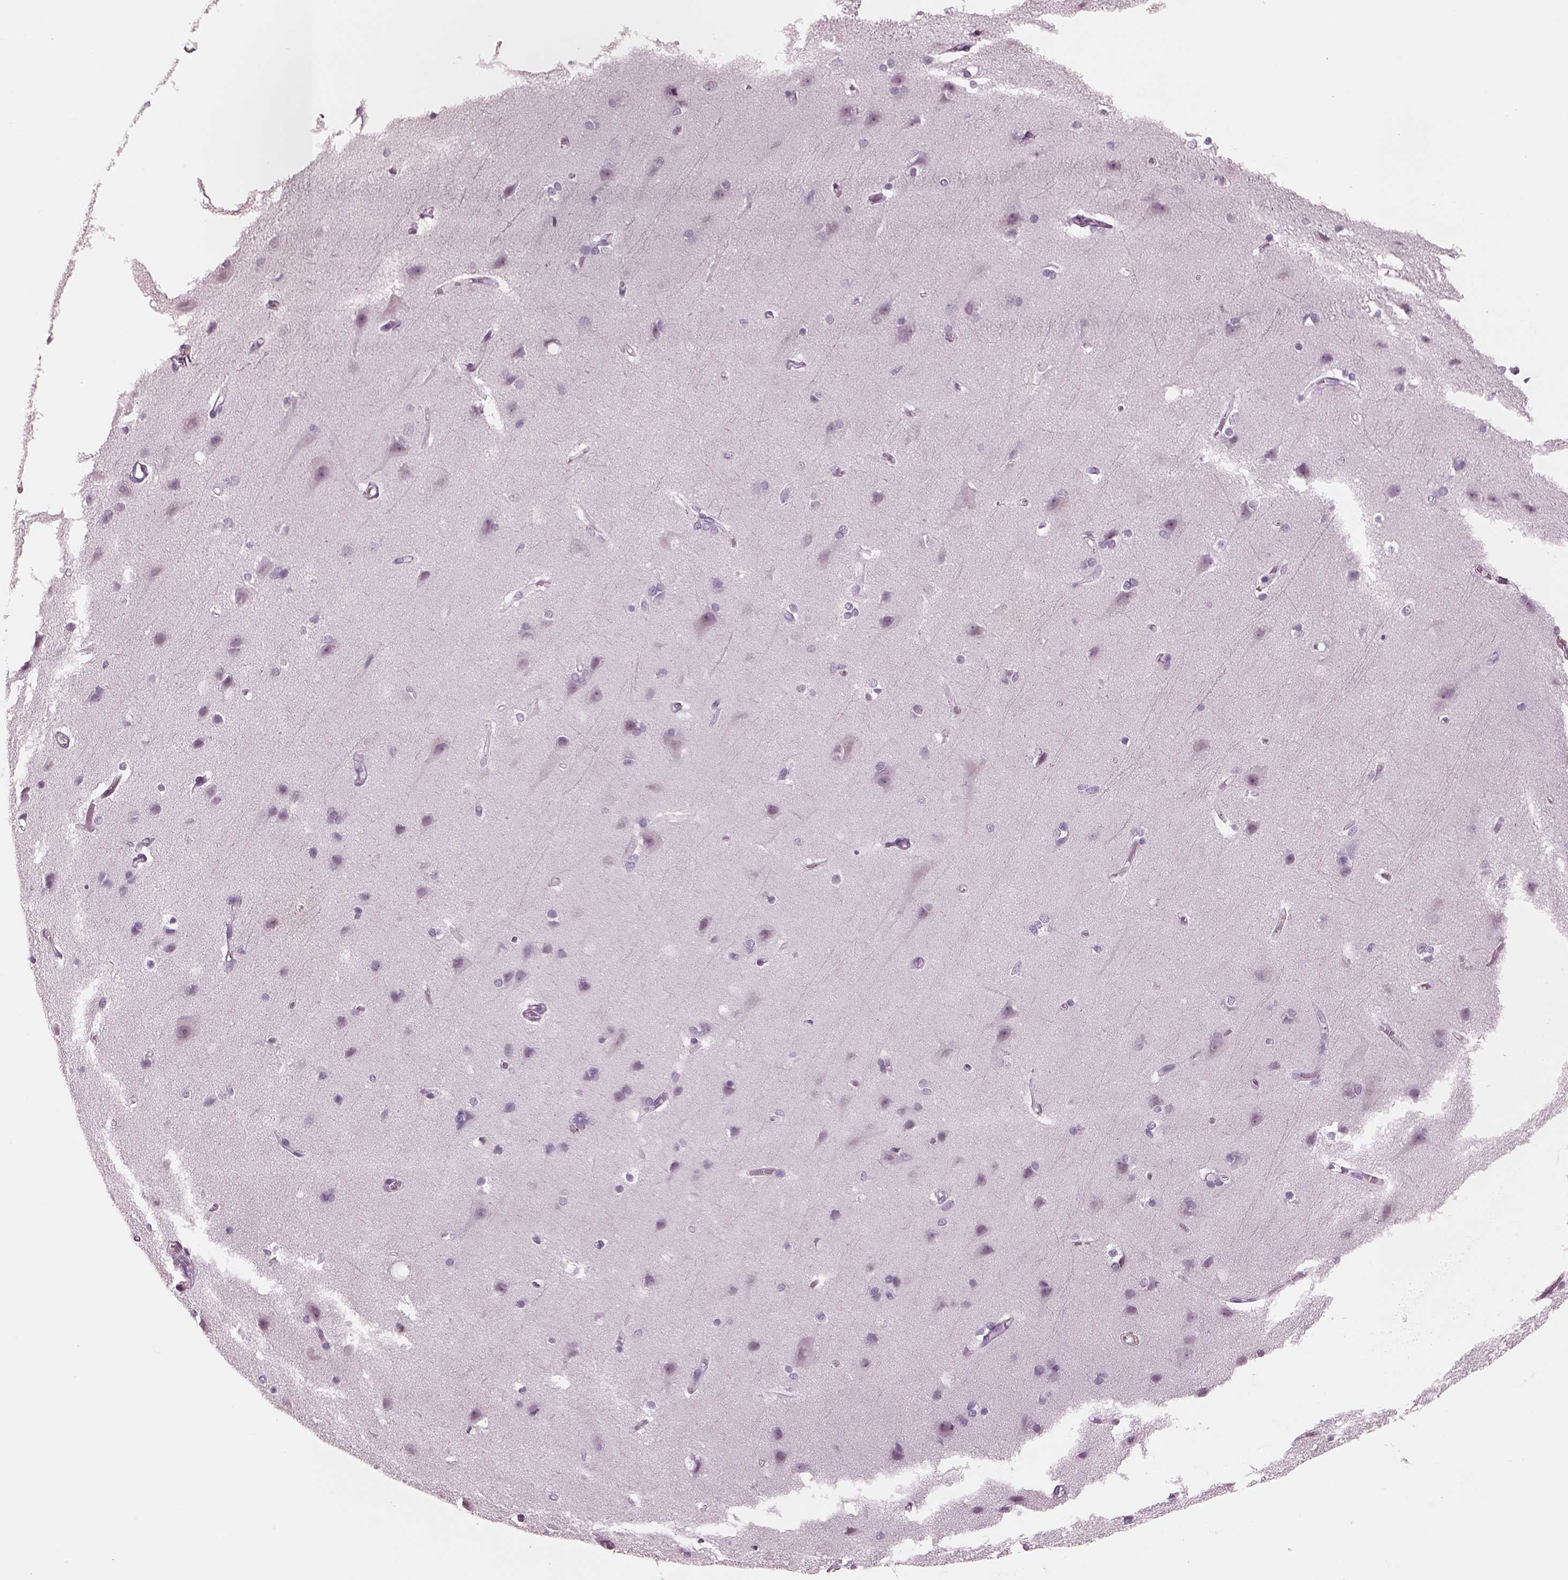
{"staining": {"intensity": "negative", "quantity": "none", "location": "none"}, "tissue": "cerebral cortex", "cell_type": "Endothelial cells", "image_type": "normal", "snomed": [{"axis": "morphology", "description": "Normal tissue, NOS"}, {"axis": "topography", "description": "Cerebral cortex"}], "caption": "The IHC image has no significant positivity in endothelial cells of cerebral cortex.", "gene": "CYLC1", "patient": {"sex": "male", "age": 37}}